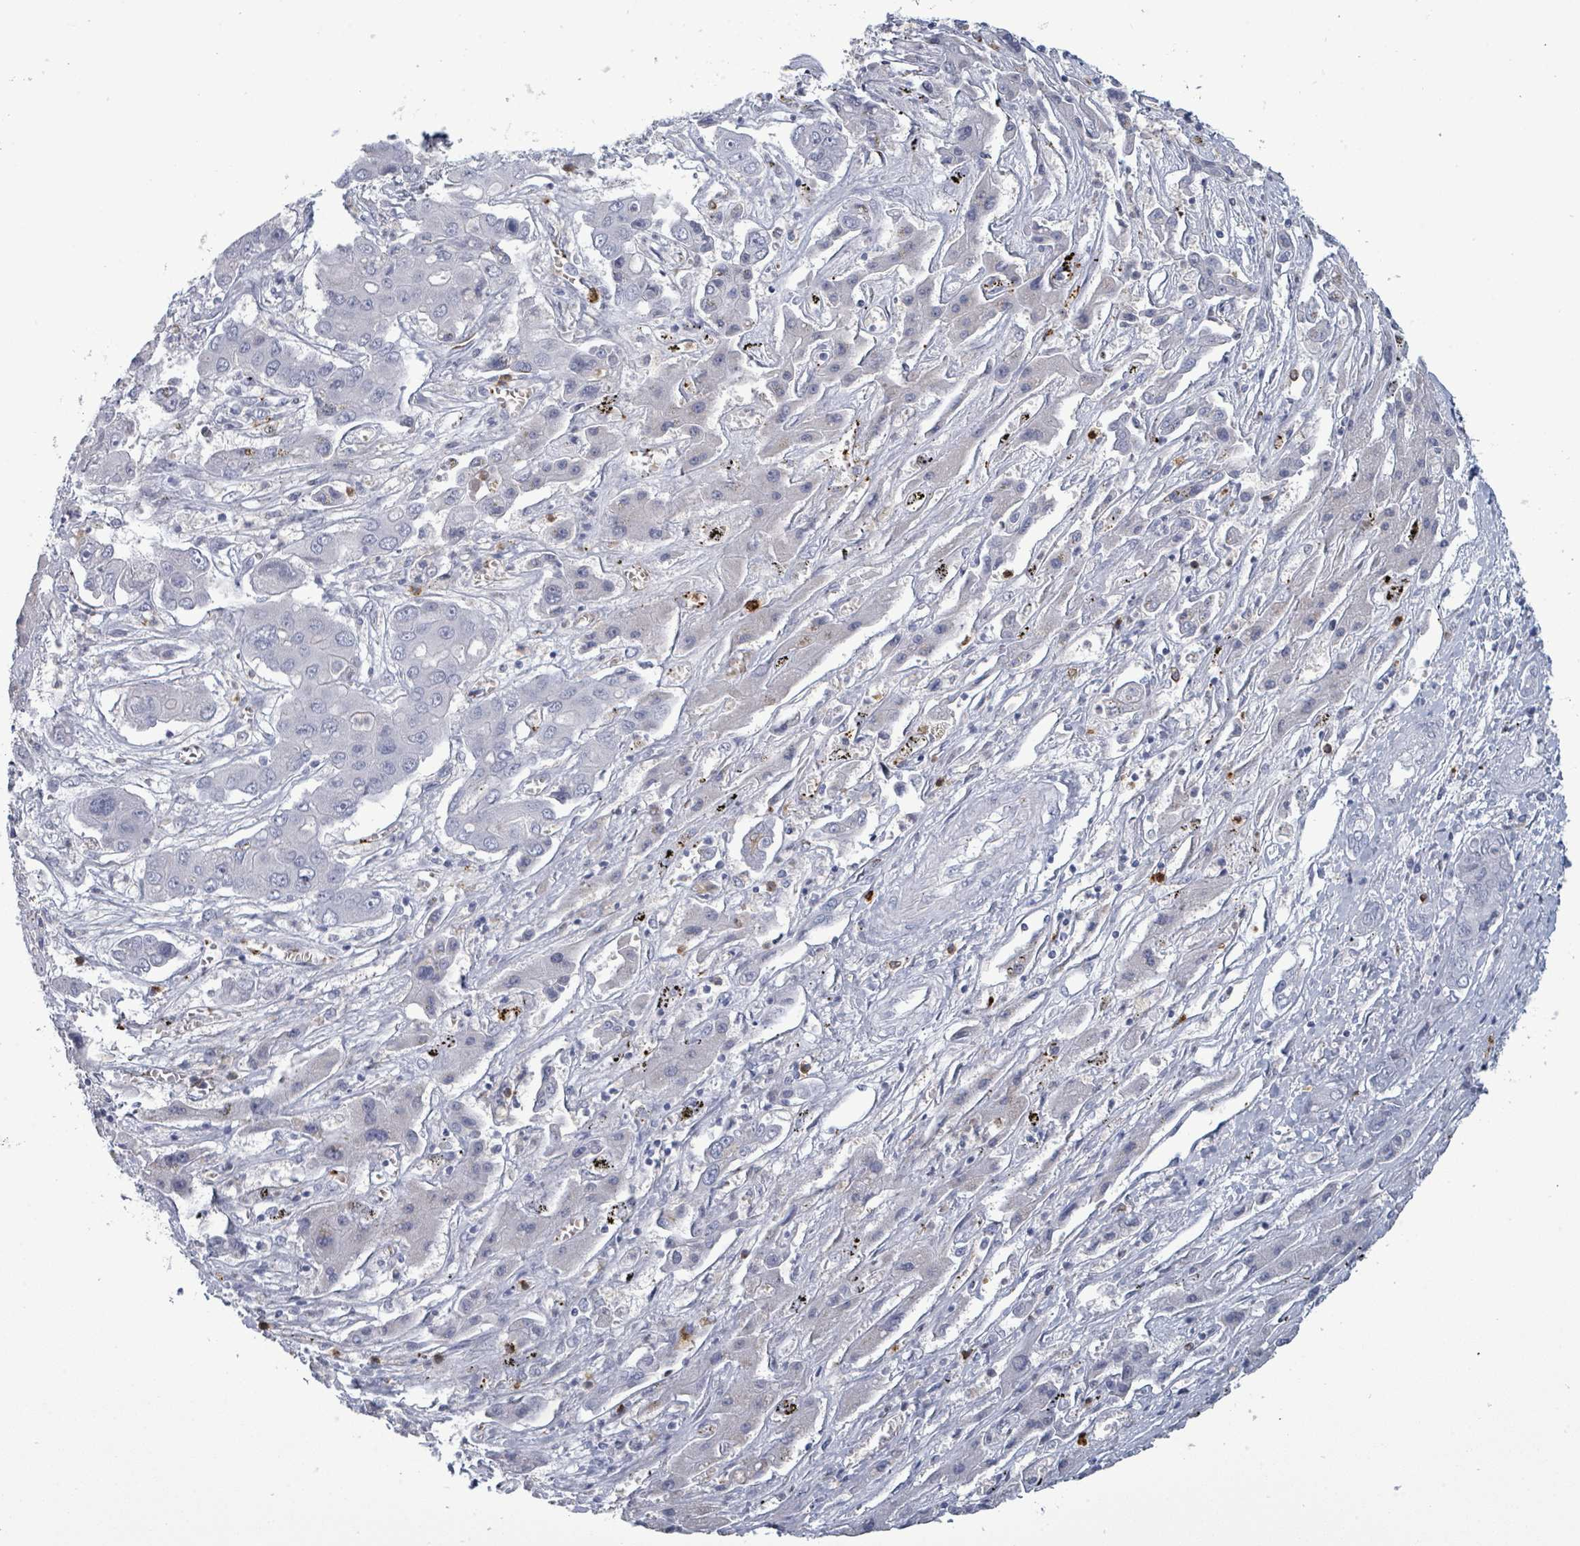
{"staining": {"intensity": "negative", "quantity": "none", "location": "none"}, "tissue": "liver cancer", "cell_type": "Tumor cells", "image_type": "cancer", "snomed": [{"axis": "morphology", "description": "Cholangiocarcinoma"}, {"axis": "topography", "description": "Liver"}], "caption": "The photomicrograph exhibits no staining of tumor cells in cholangiocarcinoma (liver). Nuclei are stained in blue.", "gene": "NDST2", "patient": {"sex": "male", "age": 67}}